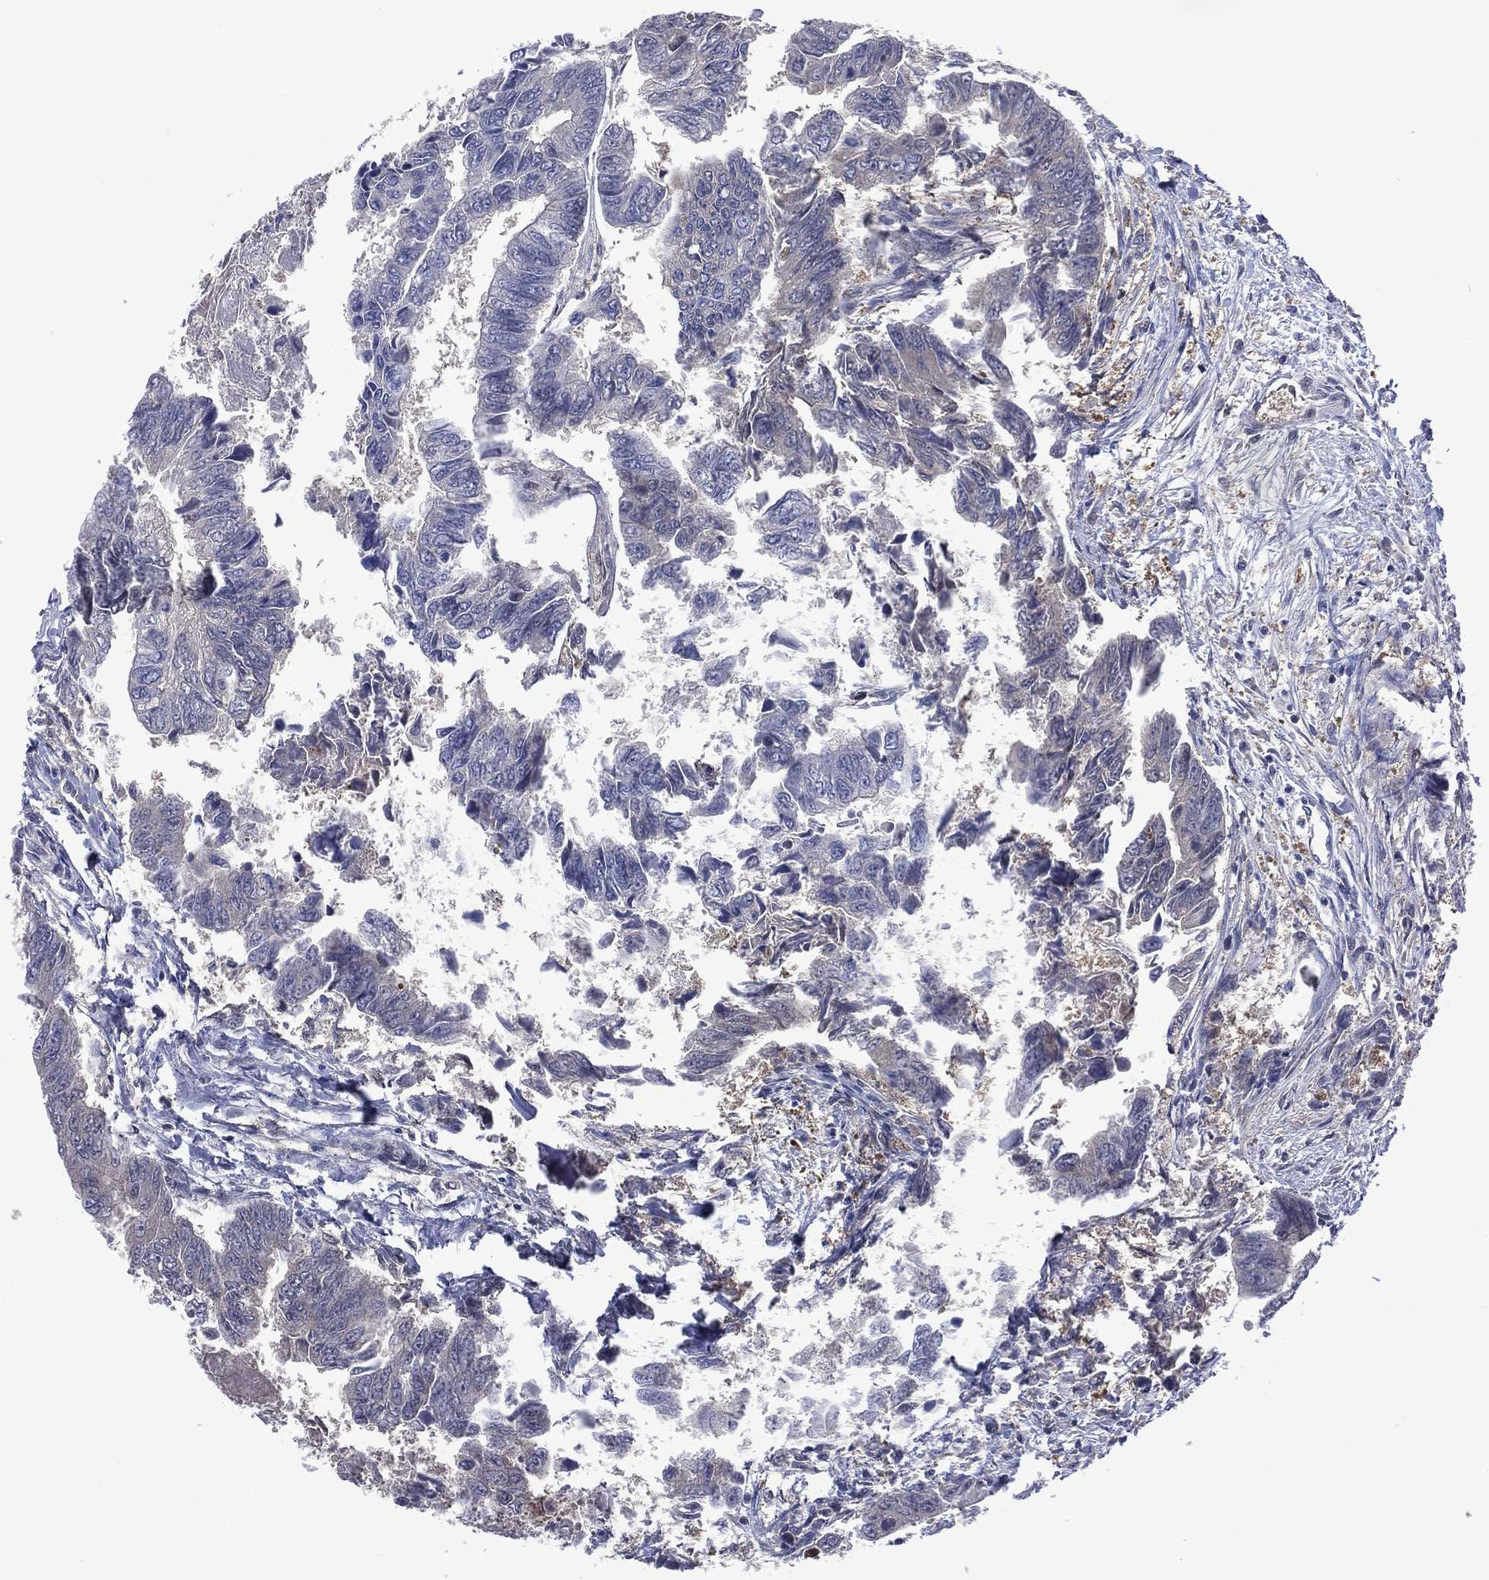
{"staining": {"intensity": "negative", "quantity": "none", "location": "none"}, "tissue": "colorectal cancer", "cell_type": "Tumor cells", "image_type": "cancer", "snomed": [{"axis": "morphology", "description": "Adenocarcinoma, NOS"}, {"axis": "topography", "description": "Colon"}], "caption": "Tumor cells show no significant protein positivity in colorectal adenocarcinoma. The staining was performed using DAB to visualize the protein expression in brown, while the nuclei were stained in blue with hematoxylin (Magnification: 20x).", "gene": "MTAP", "patient": {"sex": "female", "age": 65}}